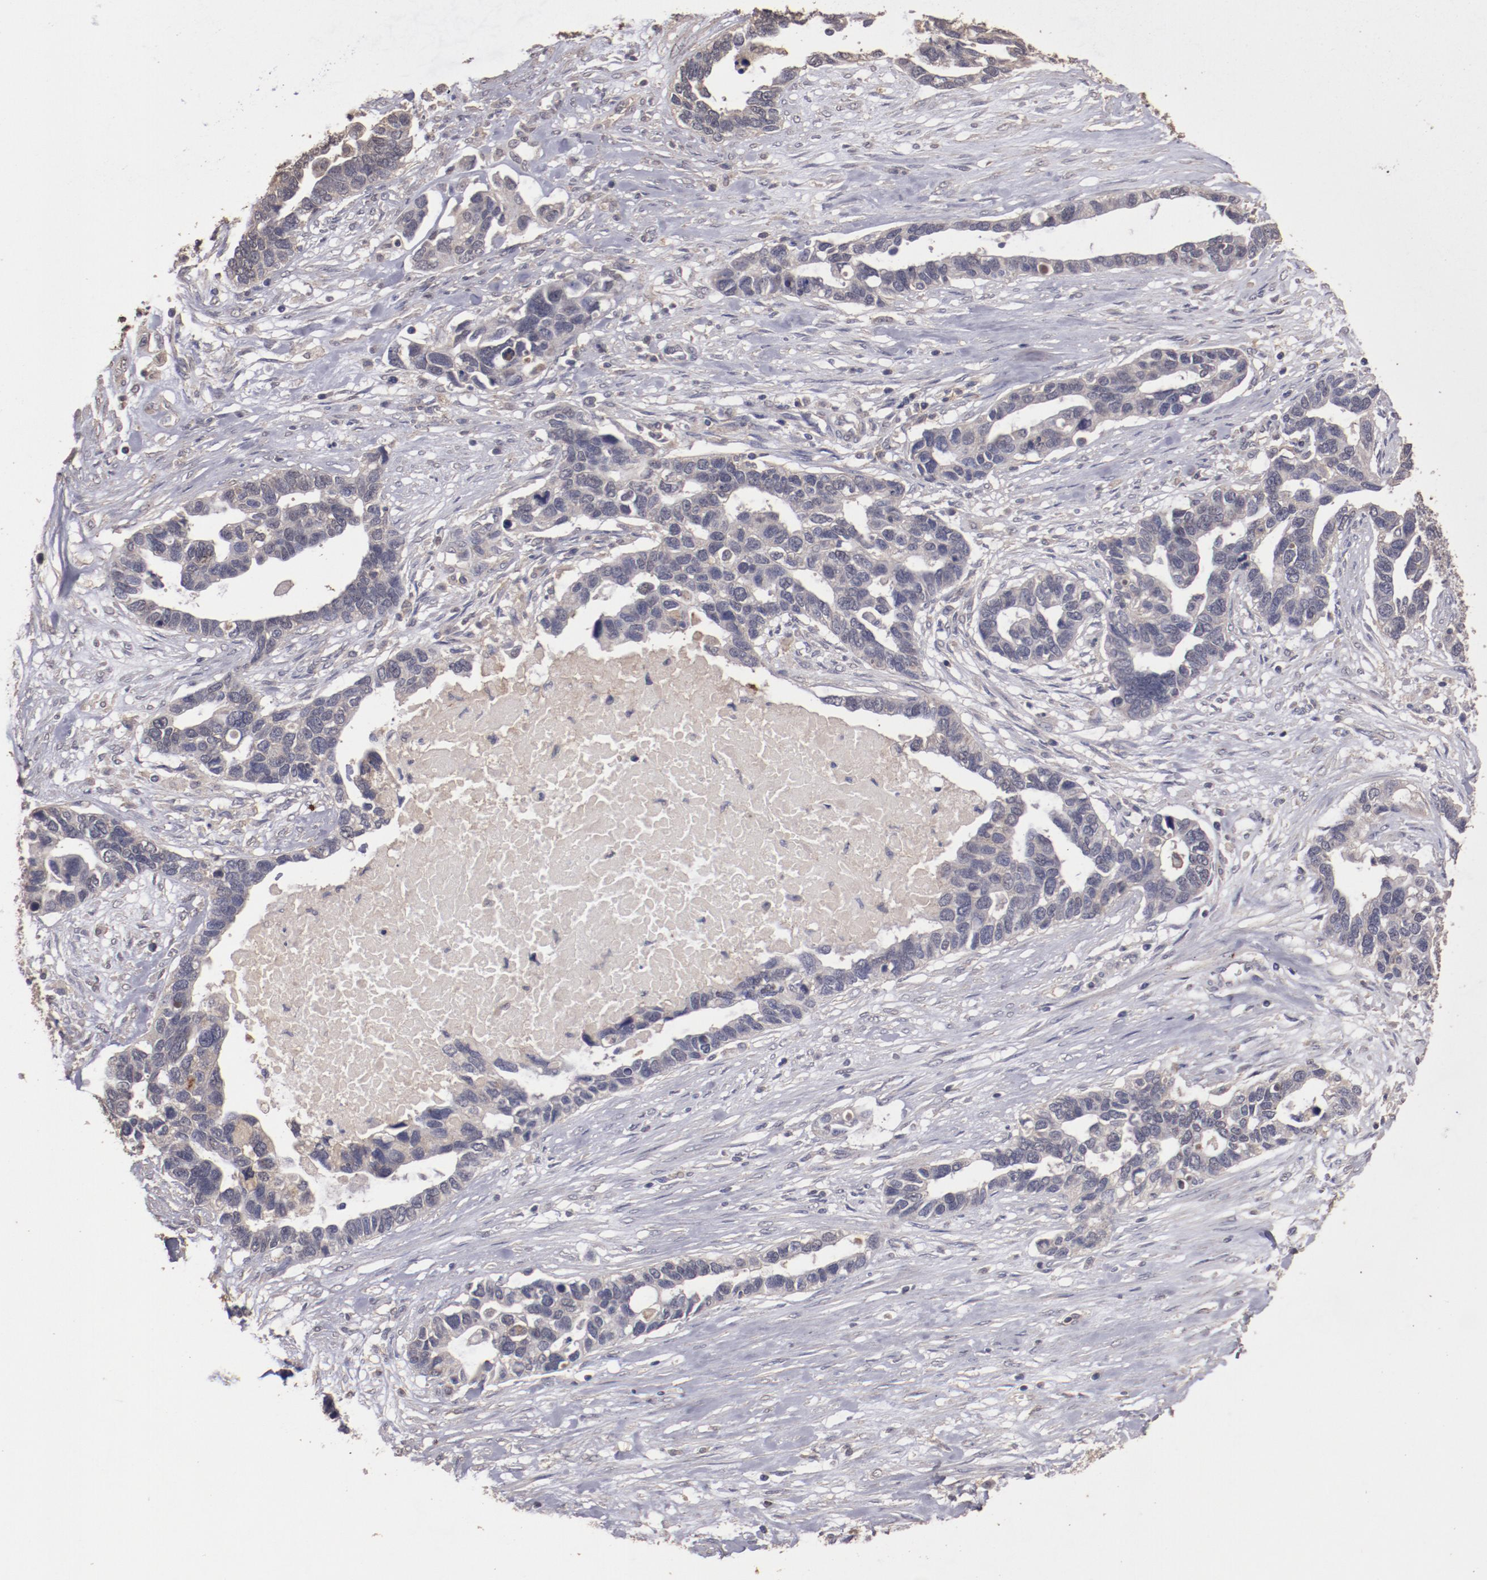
{"staining": {"intensity": "weak", "quantity": "25%-75%", "location": "cytoplasmic/membranous"}, "tissue": "ovarian cancer", "cell_type": "Tumor cells", "image_type": "cancer", "snomed": [{"axis": "morphology", "description": "Cystadenocarcinoma, serous, NOS"}, {"axis": "topography", "description": "Ovary"}], "caption": "Immunohistochemical staining of human ovarian cancer (serous cystadenocarcinoma) exhibits low levels of weak cytoplasmic/membranous protein expression in approximately 25%-75% of tumor cells.", "gene": "FAT1", "patient": {"sex": "female", "age": 54}}